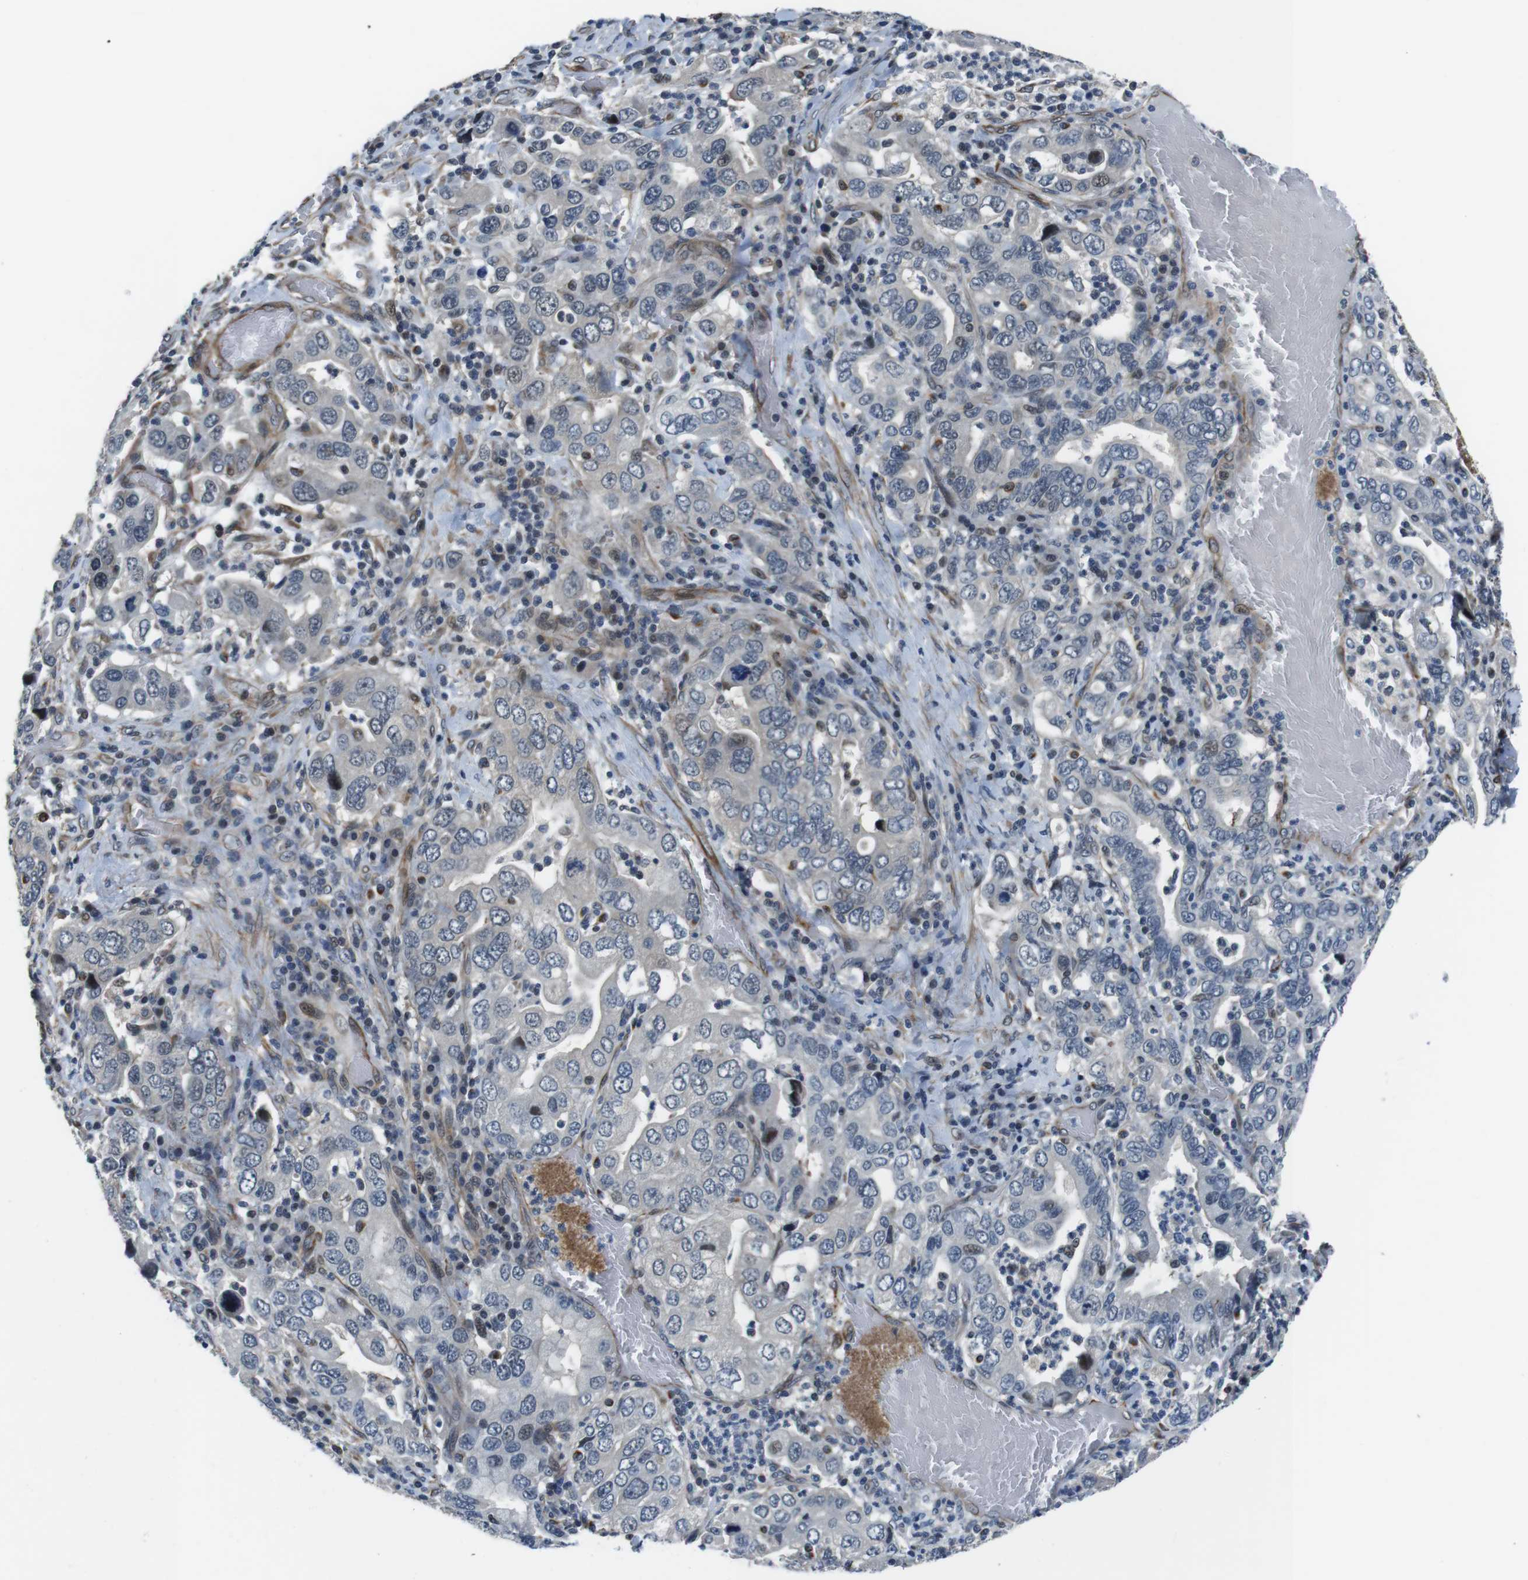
{"staining": {"intensity": "negative", "quantity": "none", "location": "none"}, "tissue": "stomach cancer", "cell_type": "Tumor cells", "image_type": "cancer", "snomed": [{"axis": "morphology", "description": "Adenocarcinoma, NOS"}, {"axis": "topography", "description": "Stomach, upper"}], "caption": "Tumor cells are negative for protein expression in human stomach cancer.", "gene": "LRRC49", "patient": {"sex": "male", "age": 62}}